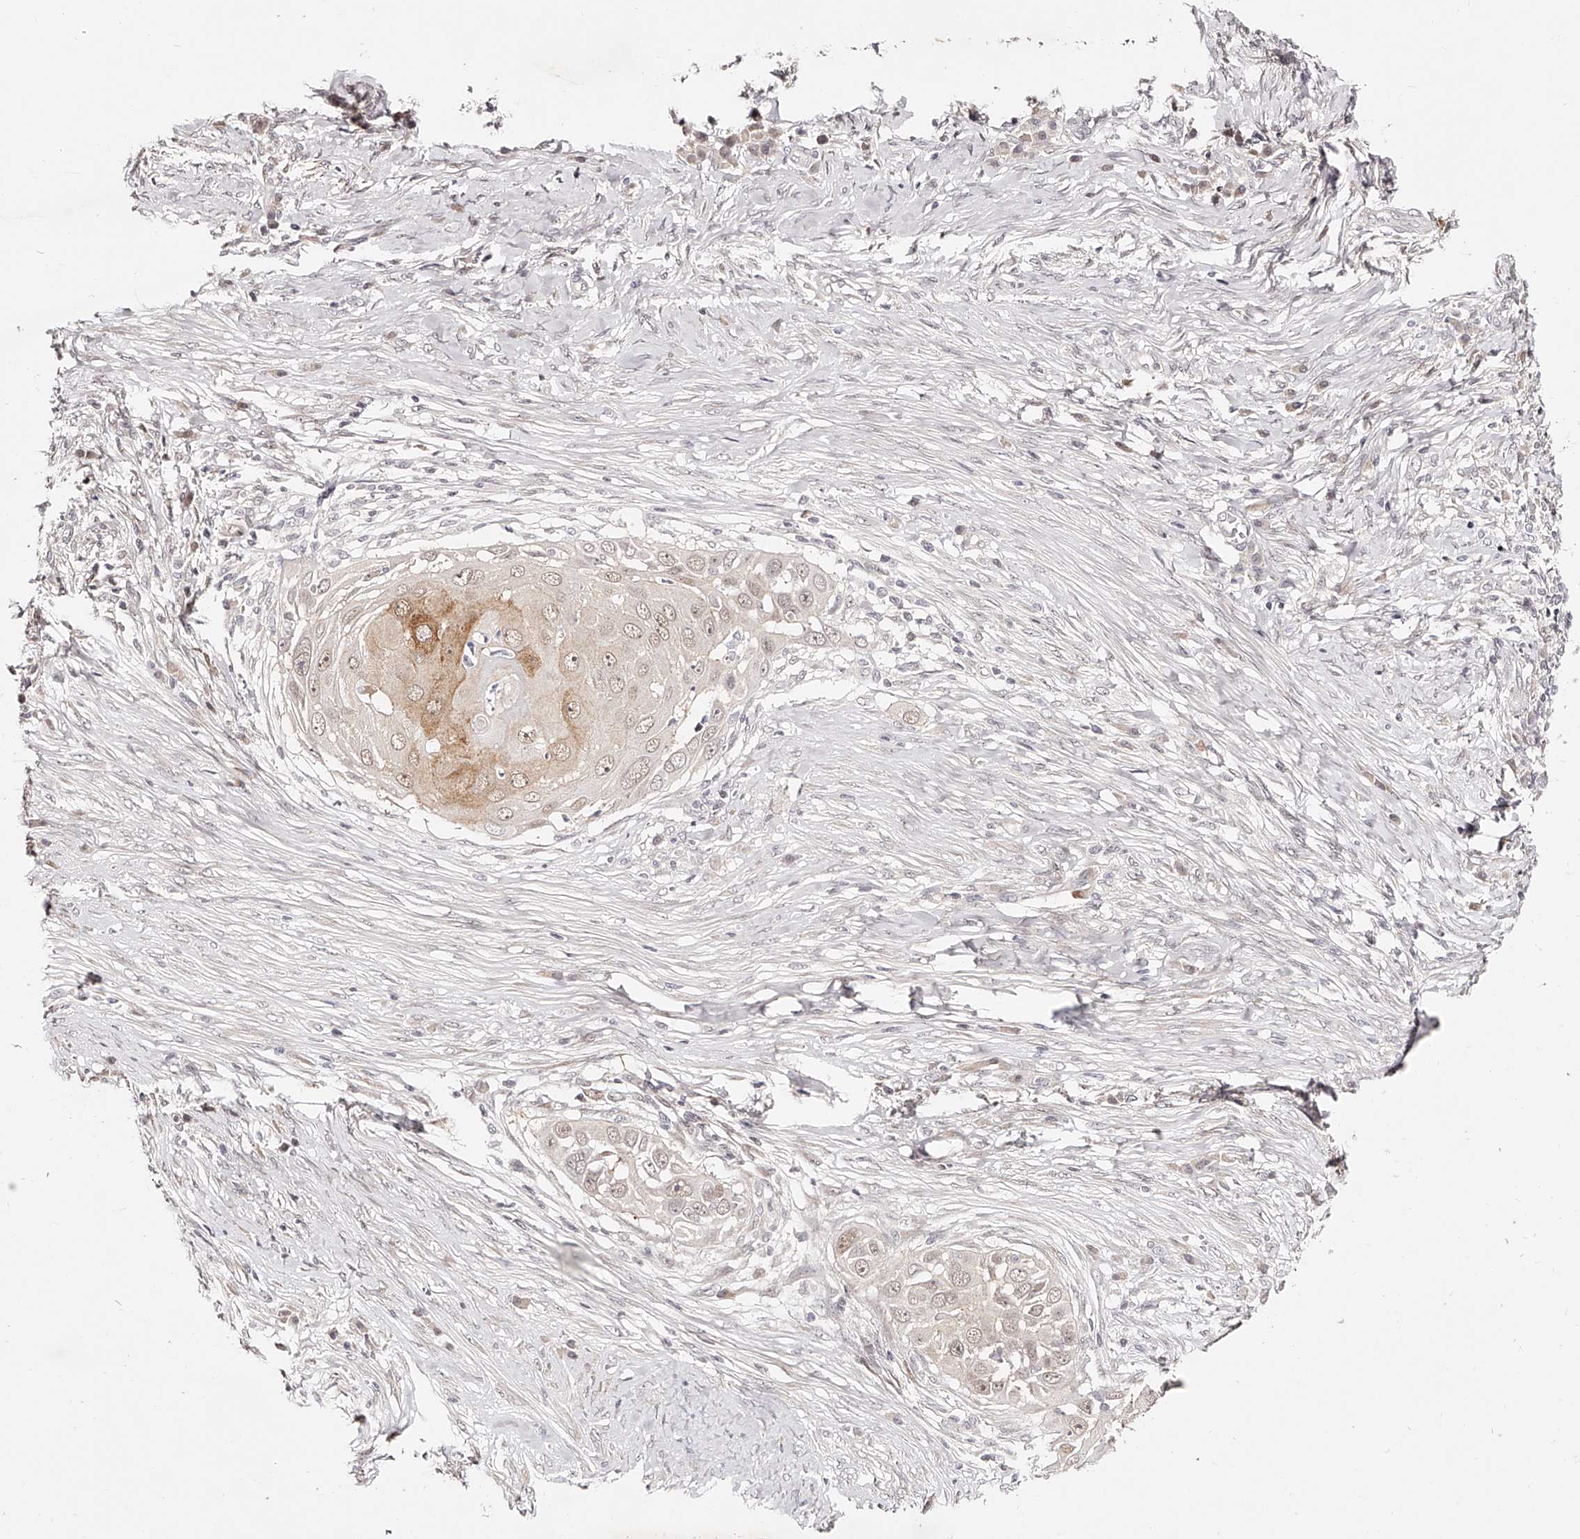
{"staining": {"intensity": "weak", "quantity": "<25%", "location": "cytoplasmic/membranous,nuclear"}, "tissue": "skin cancer", "cell_type": "Tumor cells", "image_type": "cancer", "snomed": [{"axis": "morphology", "description": "Squamous cell carcinoma, NOS"}, {"axis": "topography", "description": "Skin"}], "caption": "Micrograph shows no significant protein positivity in tumor cells of skin cancer (squamous cell carcinoma). Nuclei are stained in blue.", "gene": "USF3", "patient": {"sex": "female", "age": 44}}